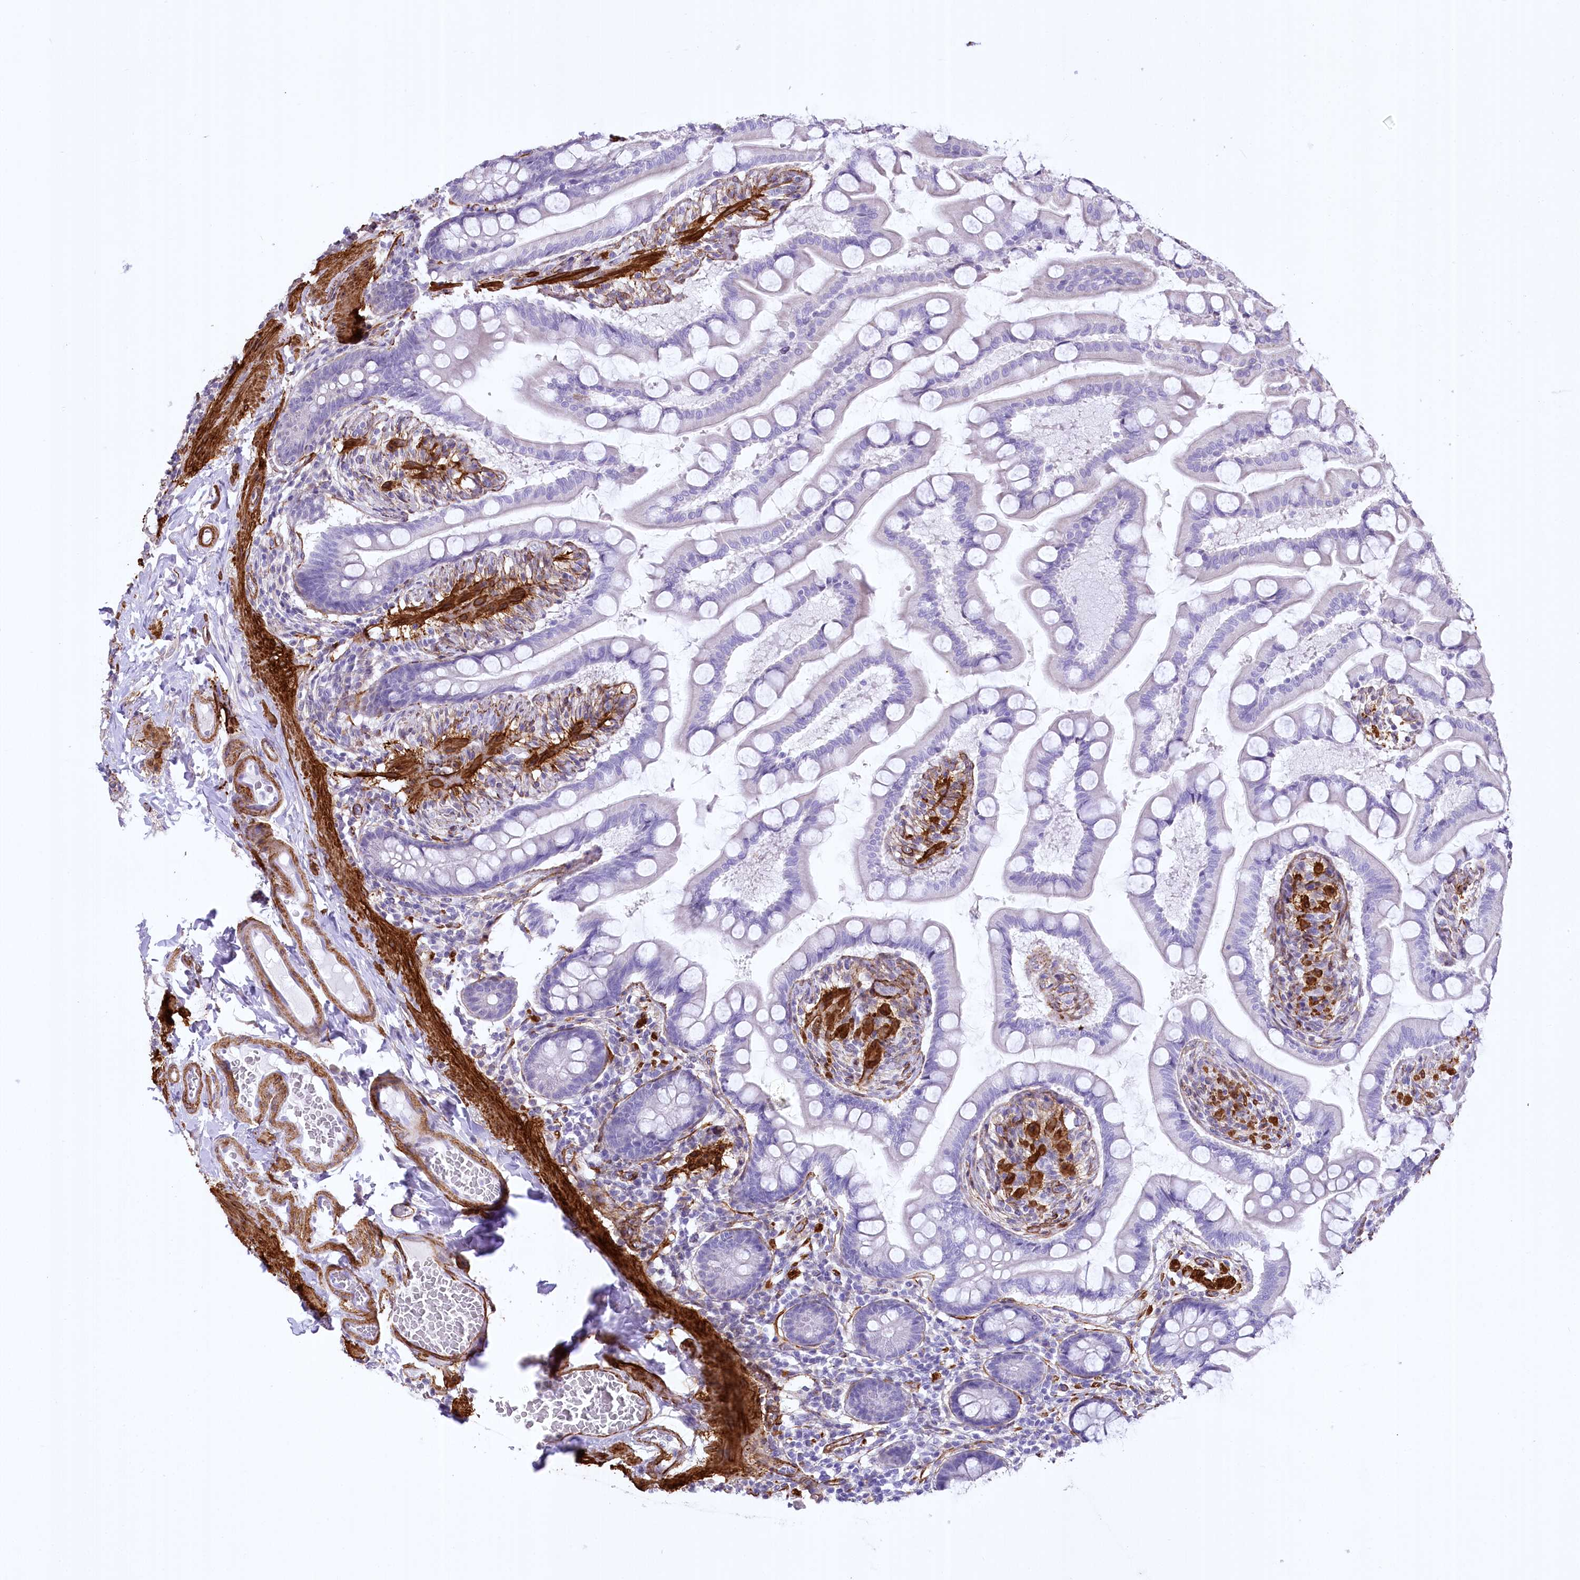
{"staining": {"intensity": "negative", "quantity": "none", "location": "none"}, "tissue": "small intestine", "cell_type": "Glandular cells", "image_type": "normal", "snomed": [{"axis": "morphology", "description": "Normal tissue, NOS"}, {"axis": "topography", "description": "Small intestine"}], "caption": "This image is of unremarkable small intestine stained with immunohistochemistry to label a protein in brown with the nuclei are counter-stained blue. There is no expression in glandular cells. Nuclei are stained in blue.", "gene": "SYNPO2", "patient": {"sex": "male", "age": 41}}